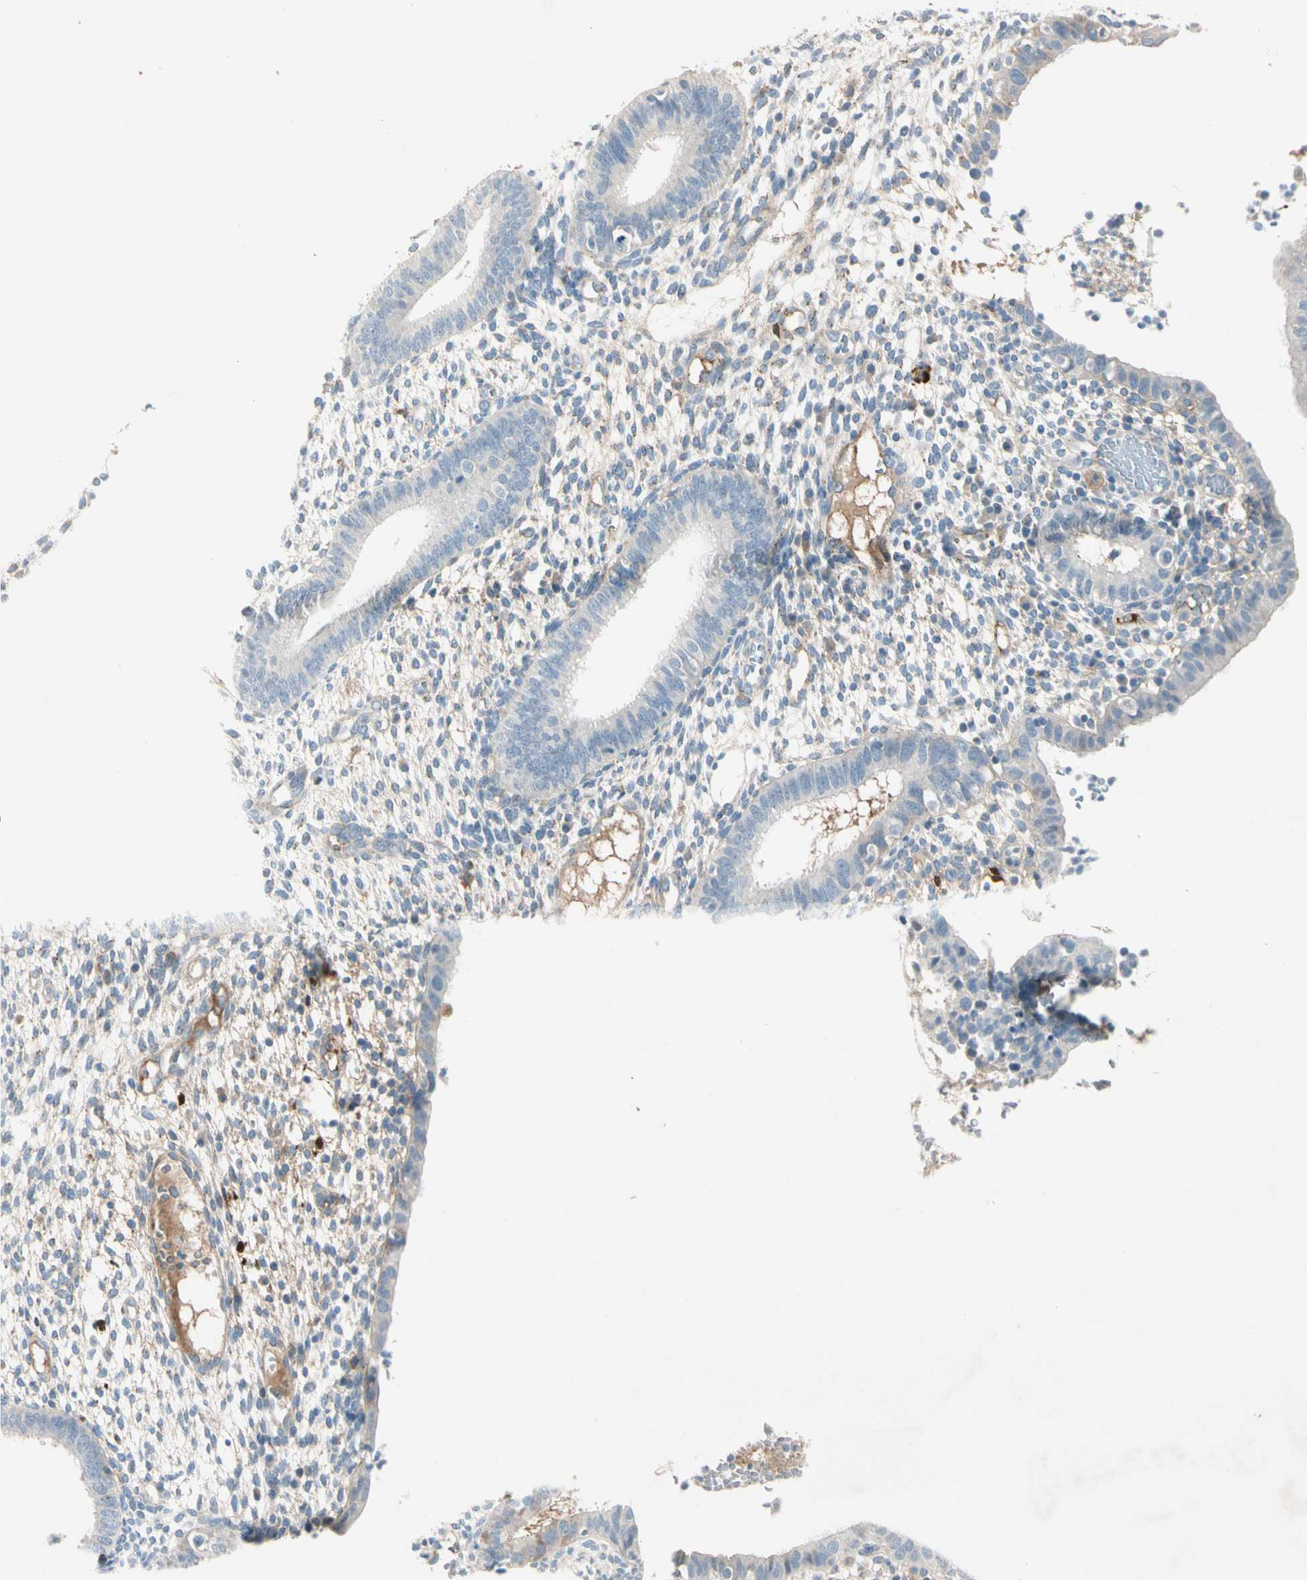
{"staining": {"intensity": "weak", "quantity": "<25%", "location": "cytoplasmic/membranous"}, "tissue": "endometrium", "cell_type": "Cells in endometrial stroma", "image_type": "normal", "snomed": [{"axis": "morphology", "description": "Normal tissue, NOS"}, {"axis": "topography", "description": "Endometrium"}], "caption": "High power microscopy micrograph of an IHC image of normal endometrium, revealing no significant expression in cells in endometrial stroma. (DAB immunohistochemistry (IHC) visualized using brightfield microscopy, high magnification).", "gene": "SERPIND1", "patient": {"sex": "female", "age": 35}}